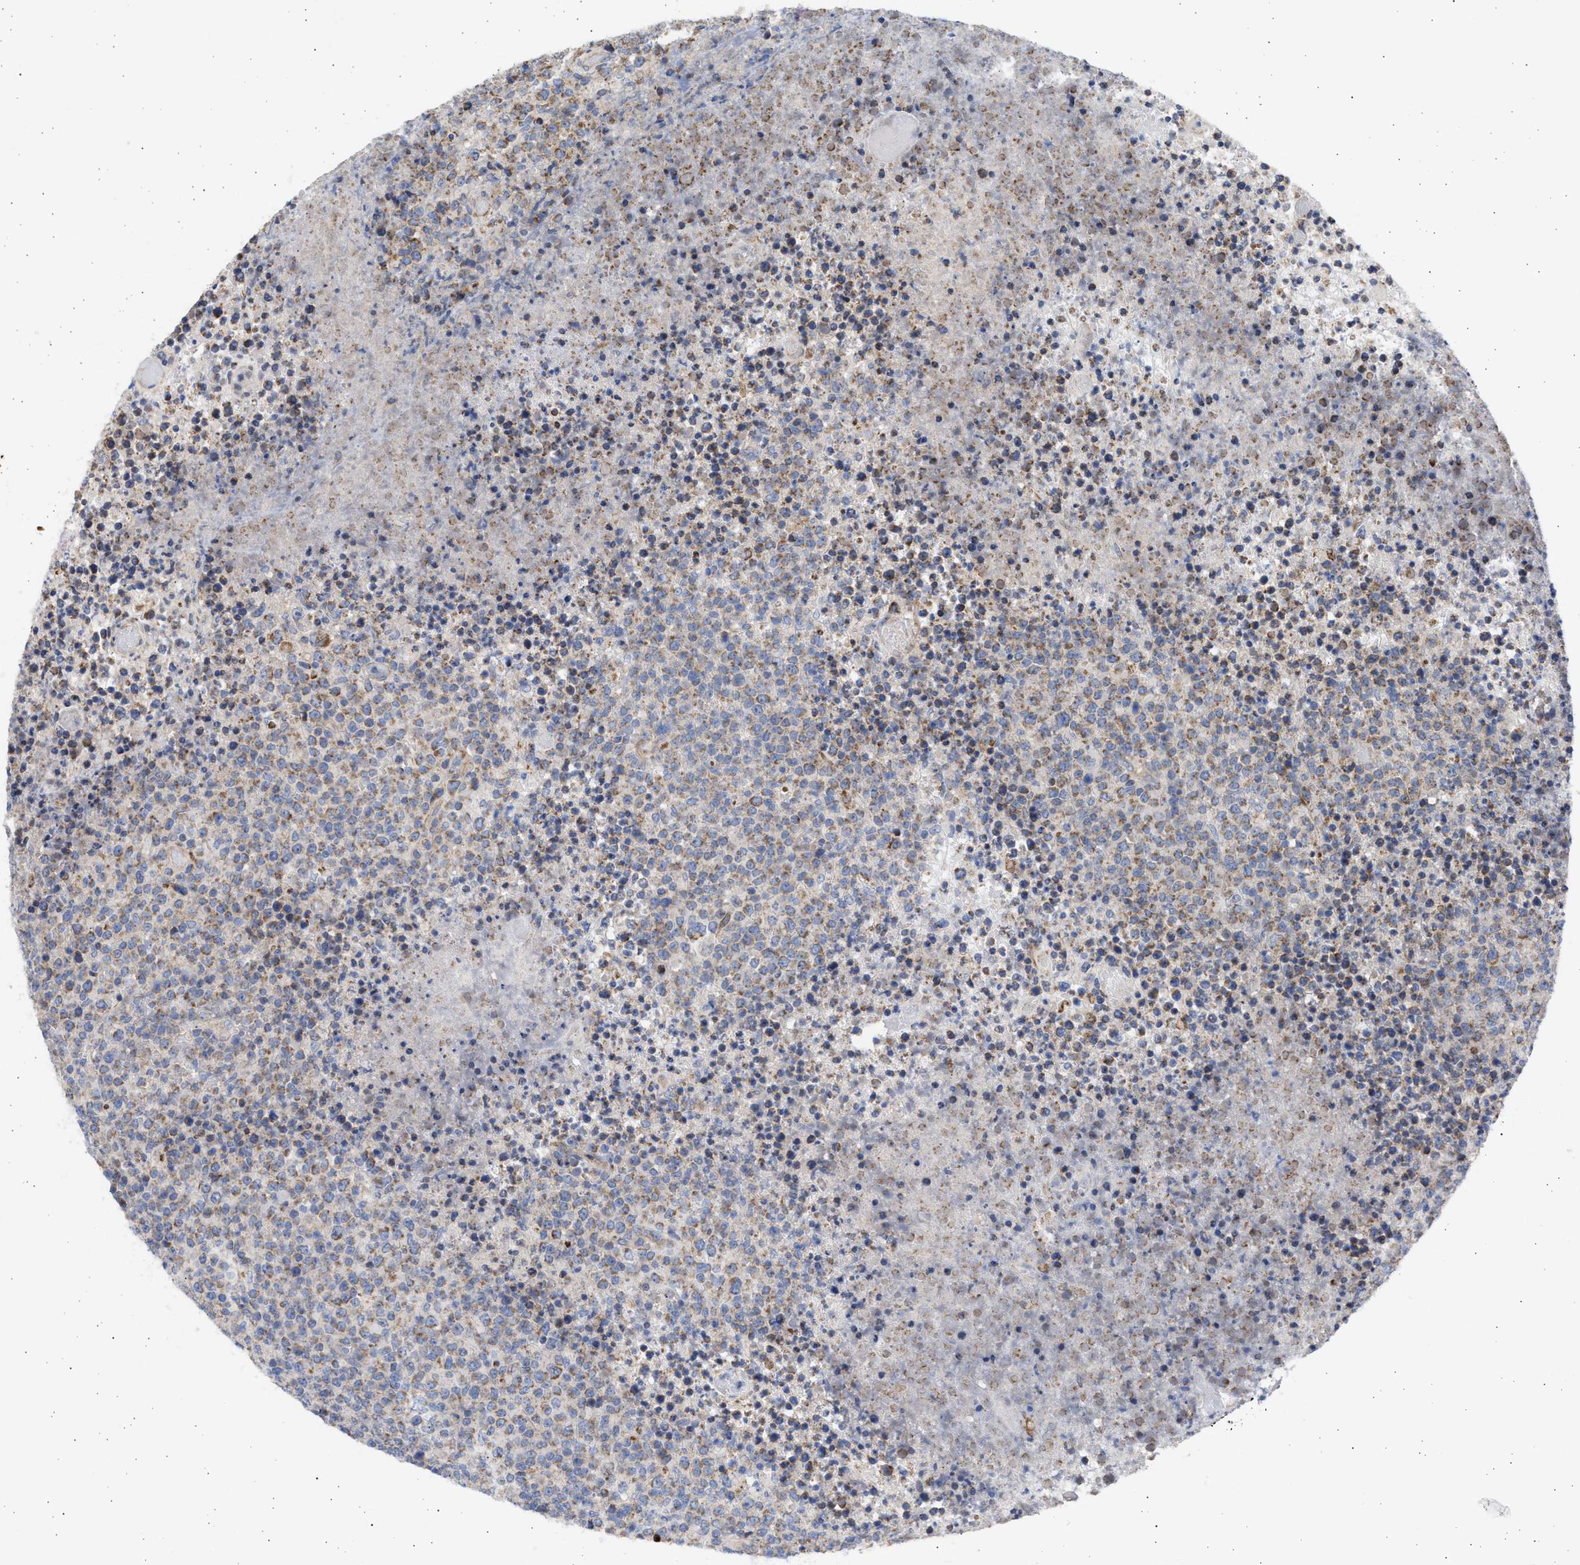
{"staining": {"intensity": "moderate", "quantity": "25%-75%", "location": "cytoplasmic/membranous"}, "tissue": "lymphoma", "cell_type": "Tumor cells", "image_type": "cancer", "snomed": [{"axis": "morphology", "description": "Malignant lymphoma, non-Hodgkin's type, High grade"}, {"axis": "topography", "description": "Lymph node"}], "caption": "Tumor cells reveal medium levels of moderate cytoplasmic/membranous expression in about 25%-75% of cells in human lymphoma.", "gene": "TTC19", "patient": {"sex": "male", "age": 13}}